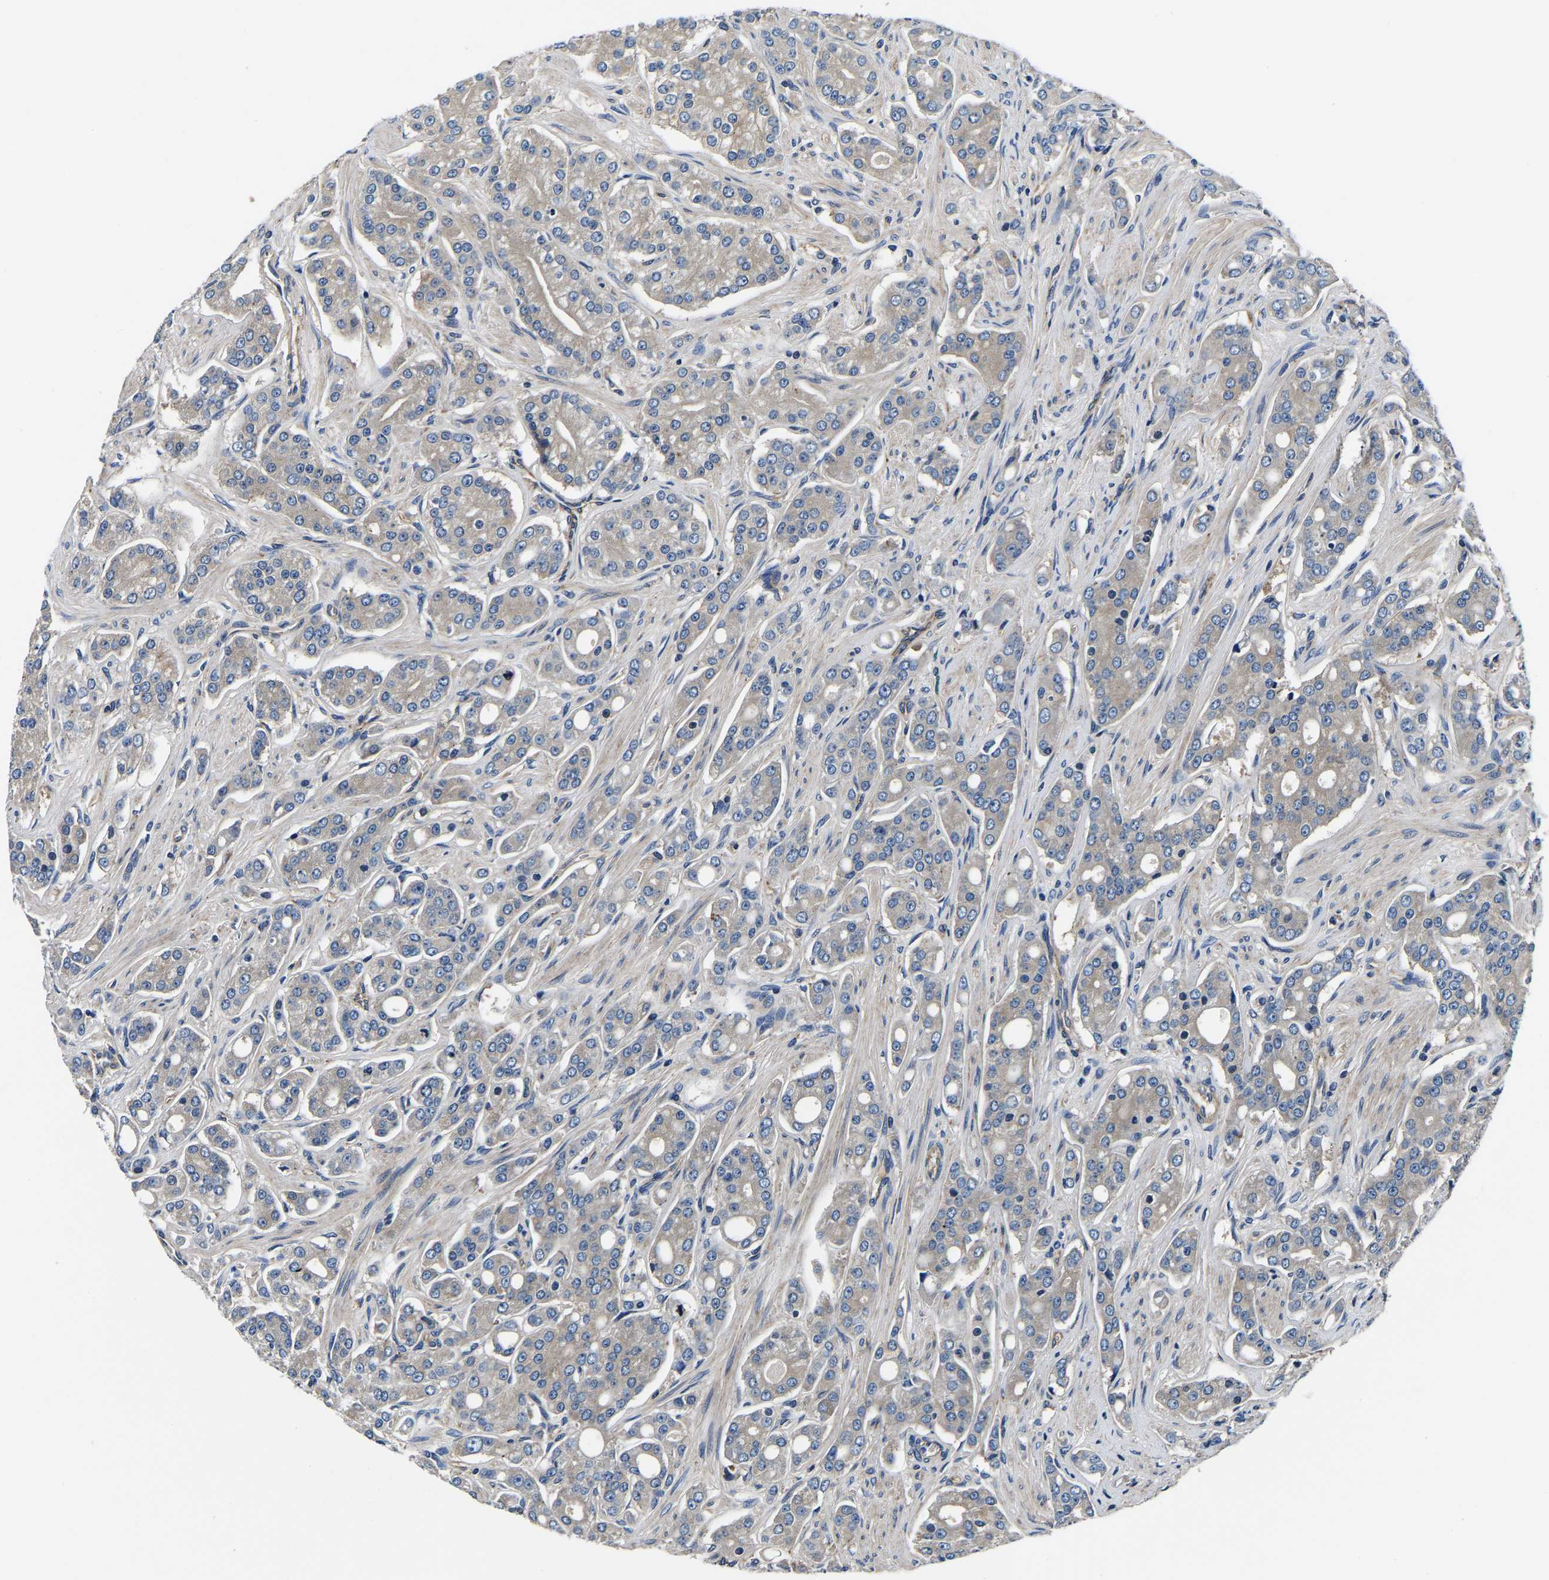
{"staining": {"intensity": "weak", "quantity": "<25%", "location": "cytoplasmic/membranous"}, "tissue": "prostate cancer", "cell_type": "Tumor cells", "image_type": "cancer", "snomed": [{"axis": "morphology", "description": "Adenocarcinoma, High grade"}, {"axis": "topography", "description": "Prostate"}], "caption": "Human prostate high-grade adenocarcinoma stained for a protein using immunohistochemistry (IHC) exhibits no positivity in tumor cells.", "gene": "SH3GLB1", "patient": {"sex": "male", "age": 71}}